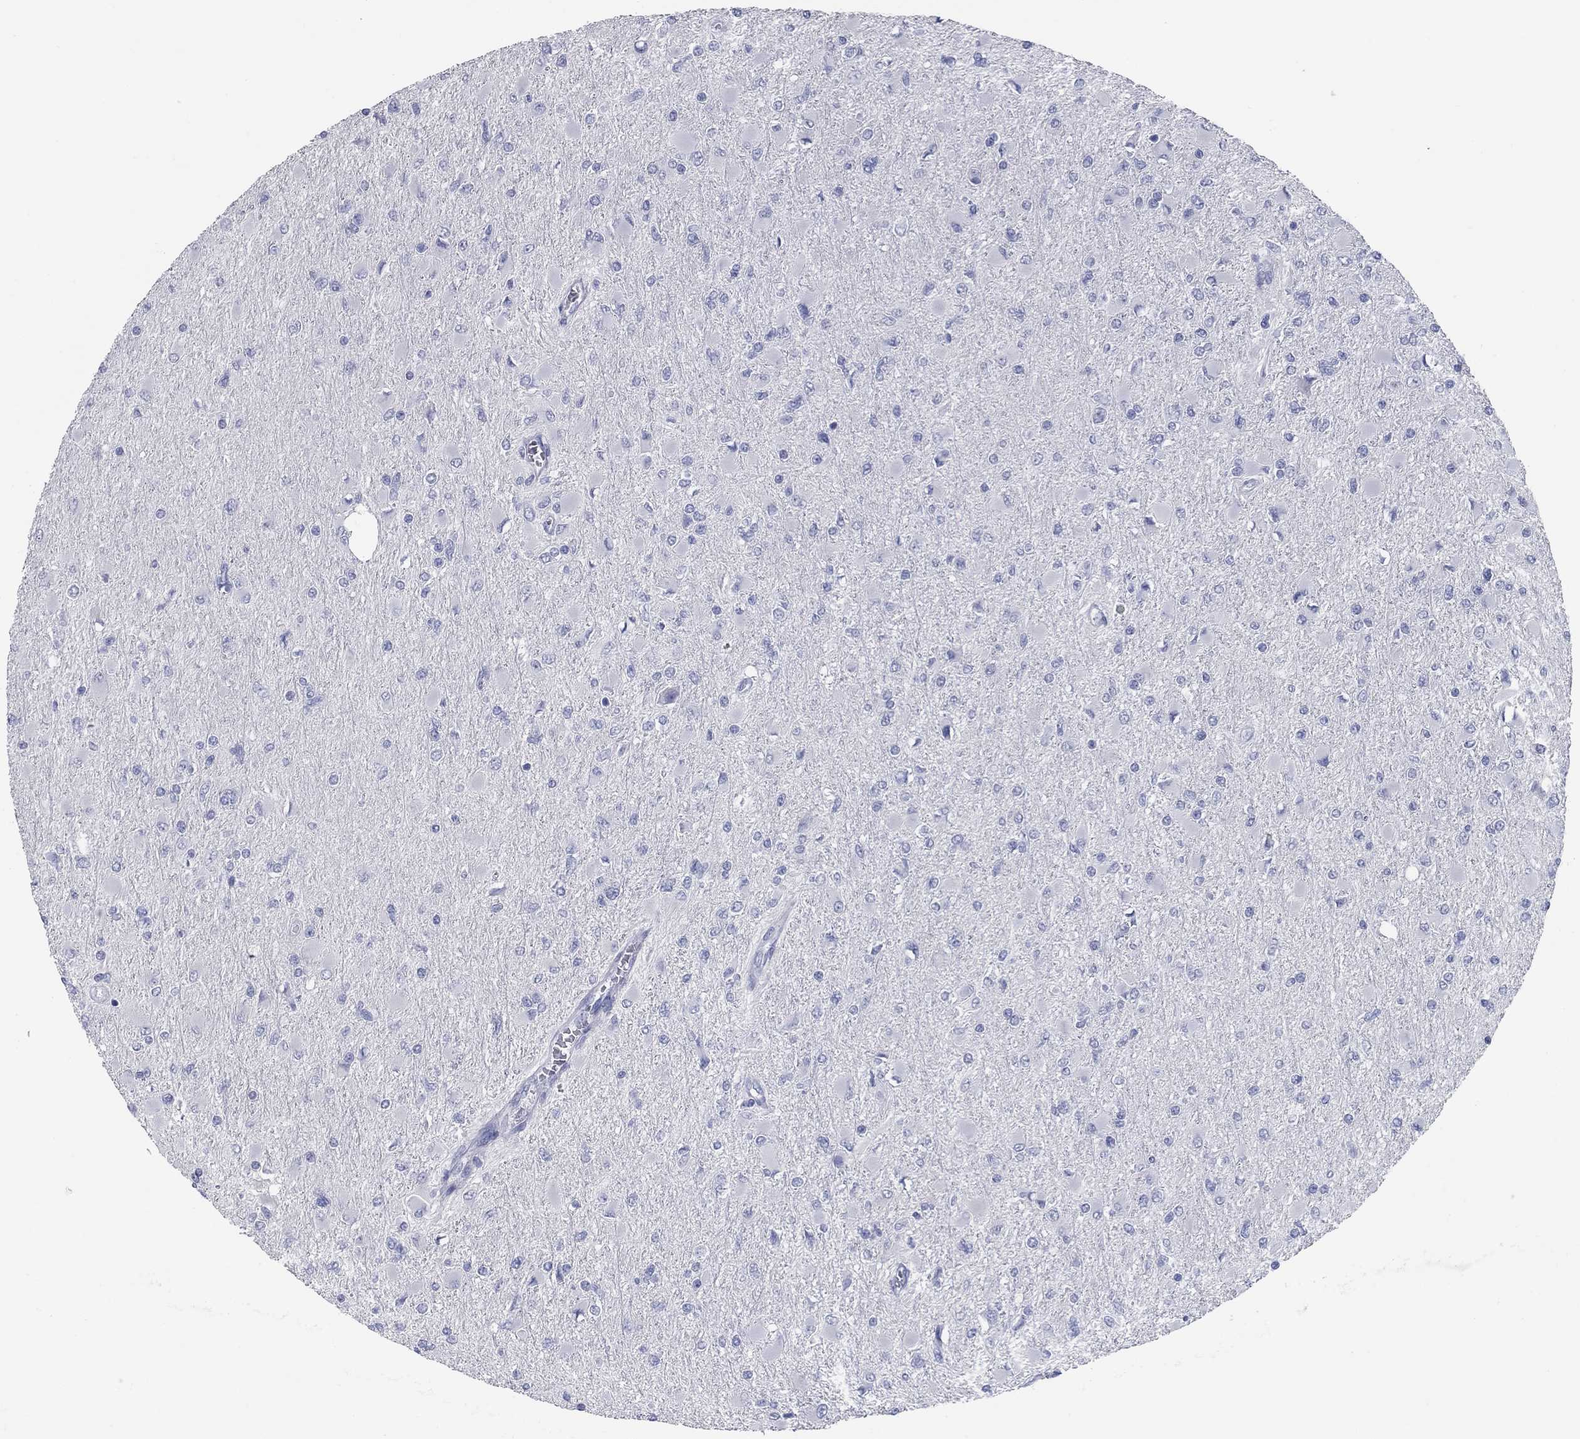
{"staining": {"intensity": "negative", "quantity": "none", "location": "none"}, "tissue": "glioma", "cell_type": "Tumor cells", "image_type": "cancer", "snomed": [{"axis": "morphology", "description": "Glioma, malignant, High grade"}, {"axis": "topography", "description": "Cerebral cortex"}], "caption": "A histopathology image of malignant glioma (high-grade) stained for a protein shows no brown staining in tumor cells. (Brightfield microscopy of DAB (3,3'-diaminobenzidine) immunohistochemistry at high magnification).", "gene": "KIRREL2", "patient": {"sex": "female", "age": 36}}